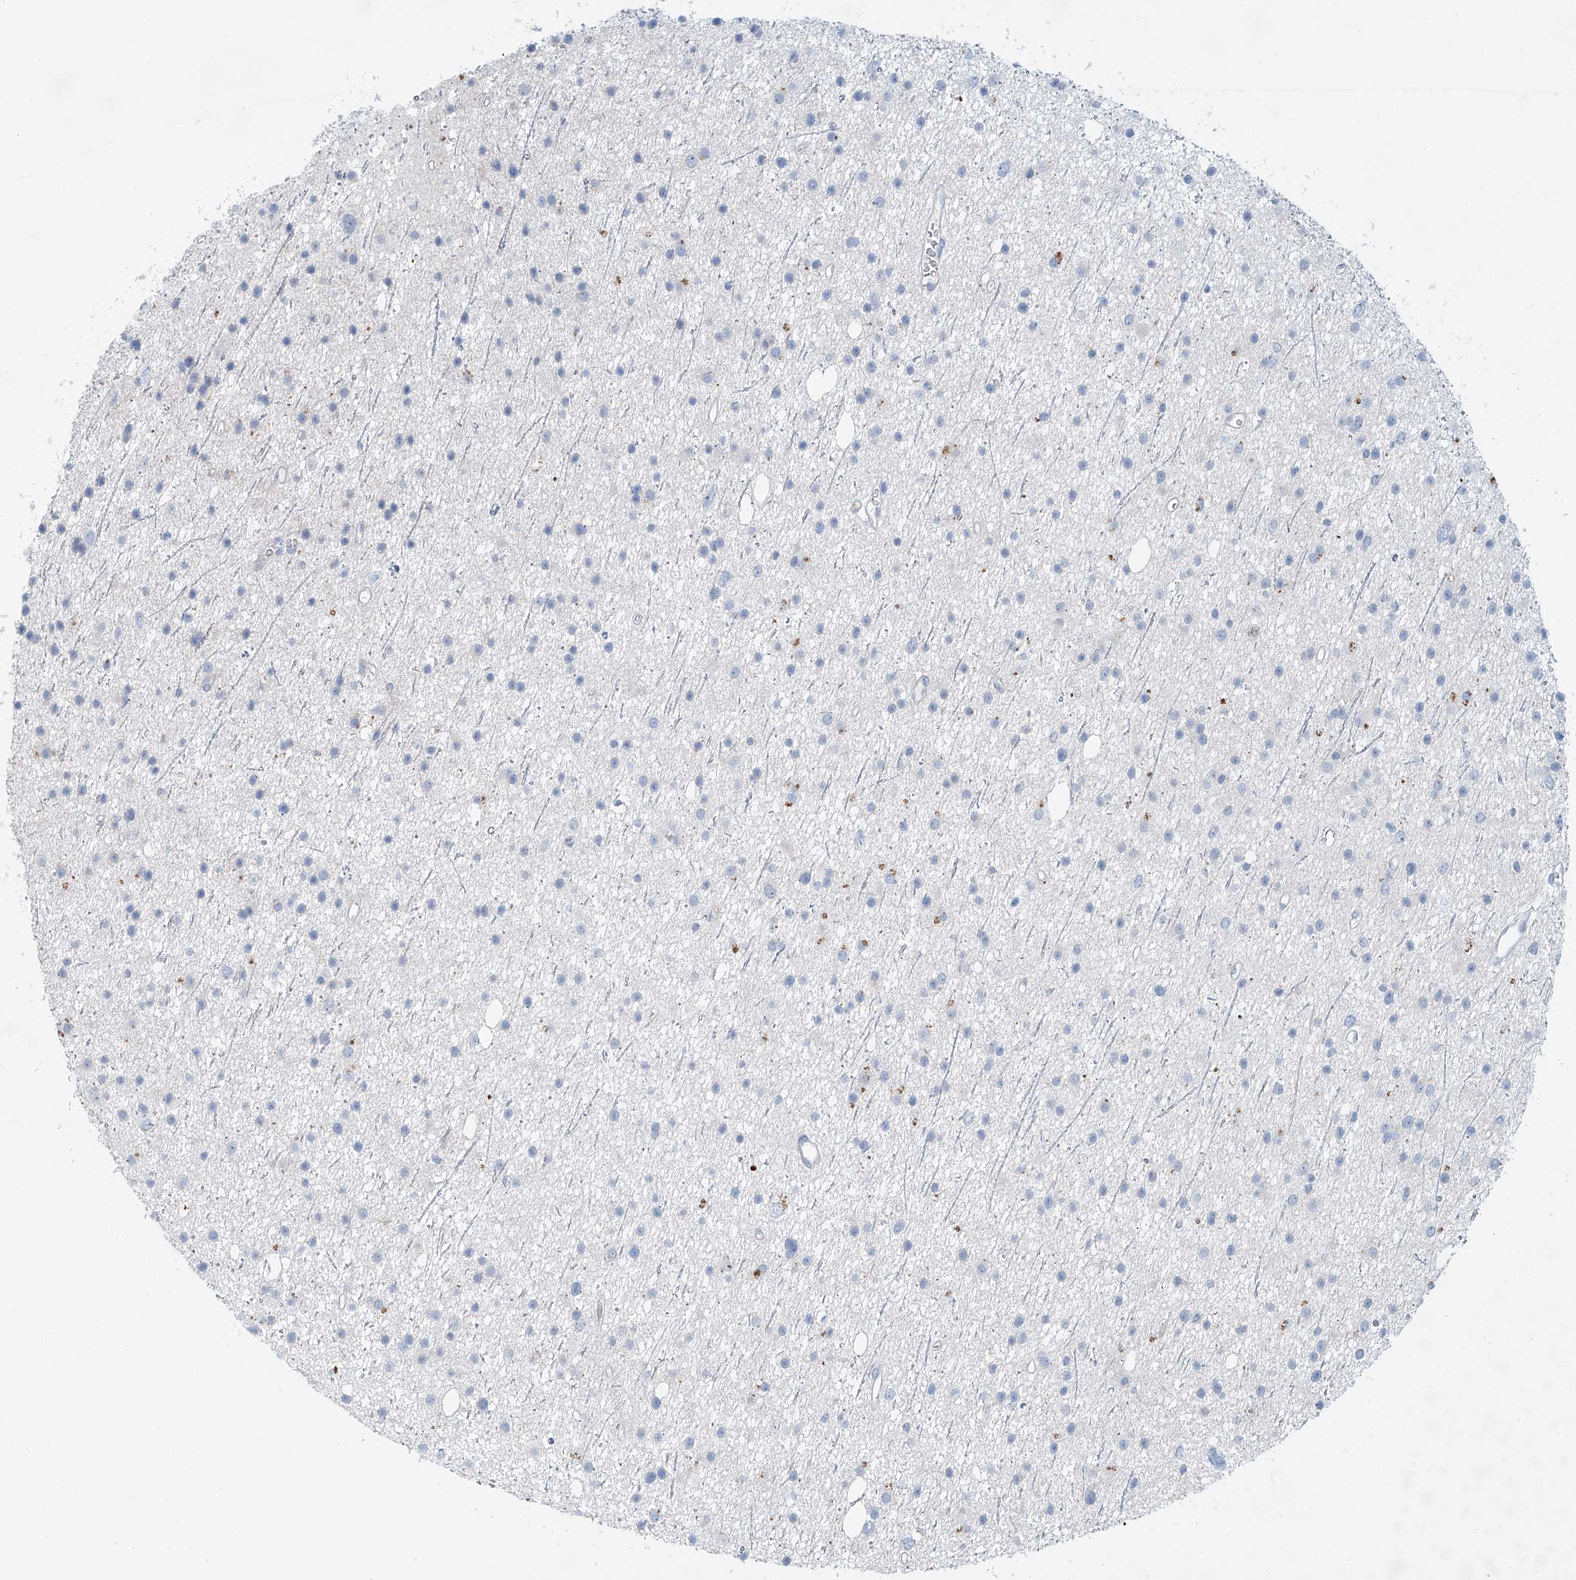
{"staining": {"intensity": "negative", "quantity": "none", "location": "none"}, "tissue": "glioma", "cell_type": "Tumor cells", "image_type": "cancer", "snomed": [{"axis": "morphology", "description": "Glioma, malignant, Low grade"}, {"axis": "topography", "description": "Cerebral cortex"}], "caption": "High magnification brightfield microscopy of malignant glioma (low-grade) stained with DAB (3,3'-diaminobenzidine) (brown) and counterstained with hematoxylin (blue): tumor cells show no significant positivity.", "gene": "ANKRD34A", "patient": {"sex": "female", "age": 39}}